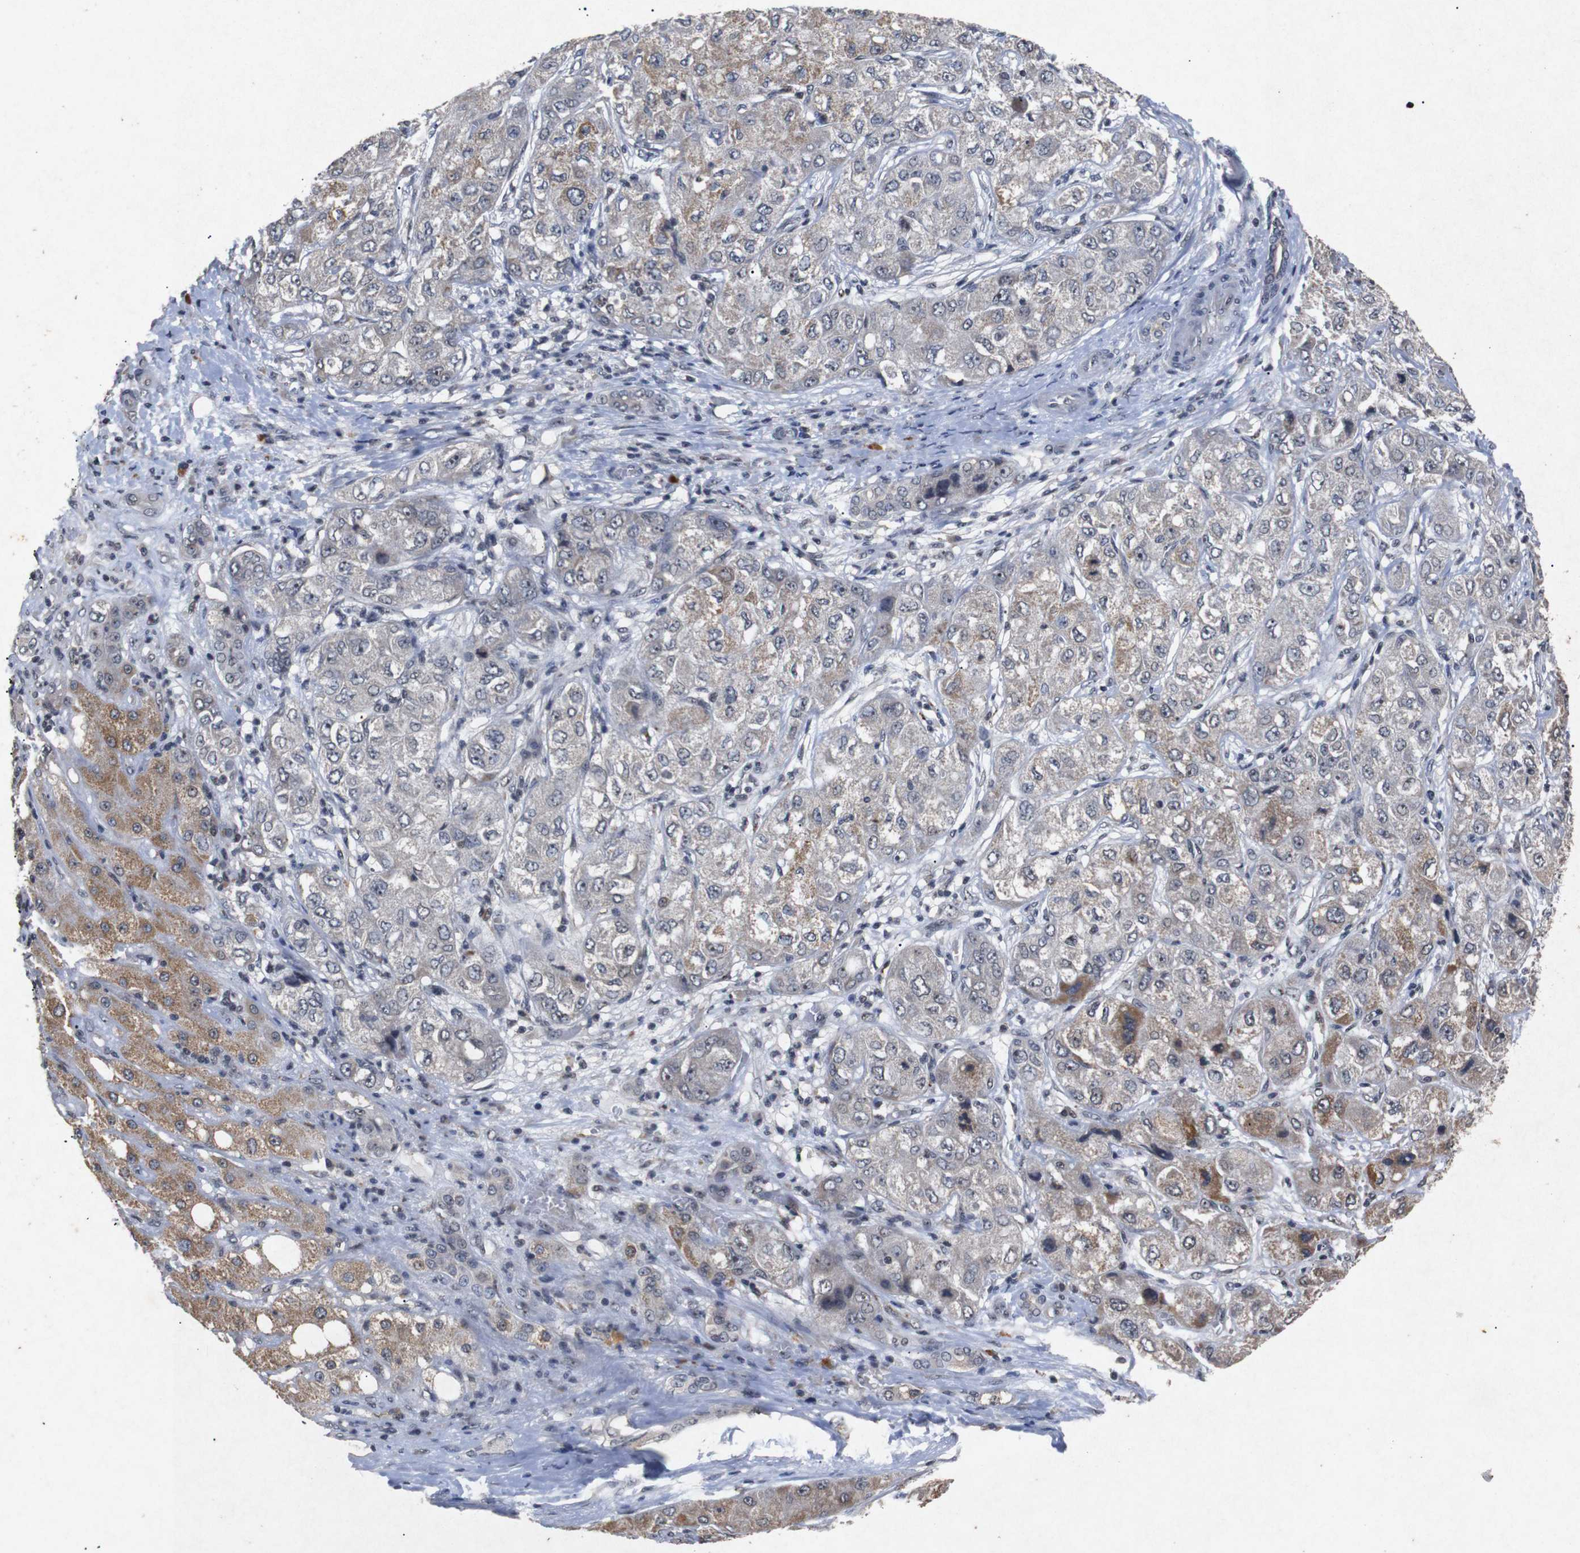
{"staining": {"intensity": "moderate", "quantity": "25%-75%", "location": "cytoplasmic/membranous,nuclear"}, "tissue": "liver cancer", "cell_type": "Tumor cells", "image_type": "cancer", "snomed": [{"axis": "morphology", "description": "Carcinoma, Hepatocellular, NOS"}, {"axis": "topography", "description": "Liver"}], "caption": "Immunohistochemistry (IHC) photomicrograph of human liver cancer stained for a protein (brown), which exhibits medium levels of moderate cytoplasmic/membranous and nuclear positivity in about 25%-75% of tumor cells.", "gene": "PARN", "patient": {"sex": "male", "age": 80}}